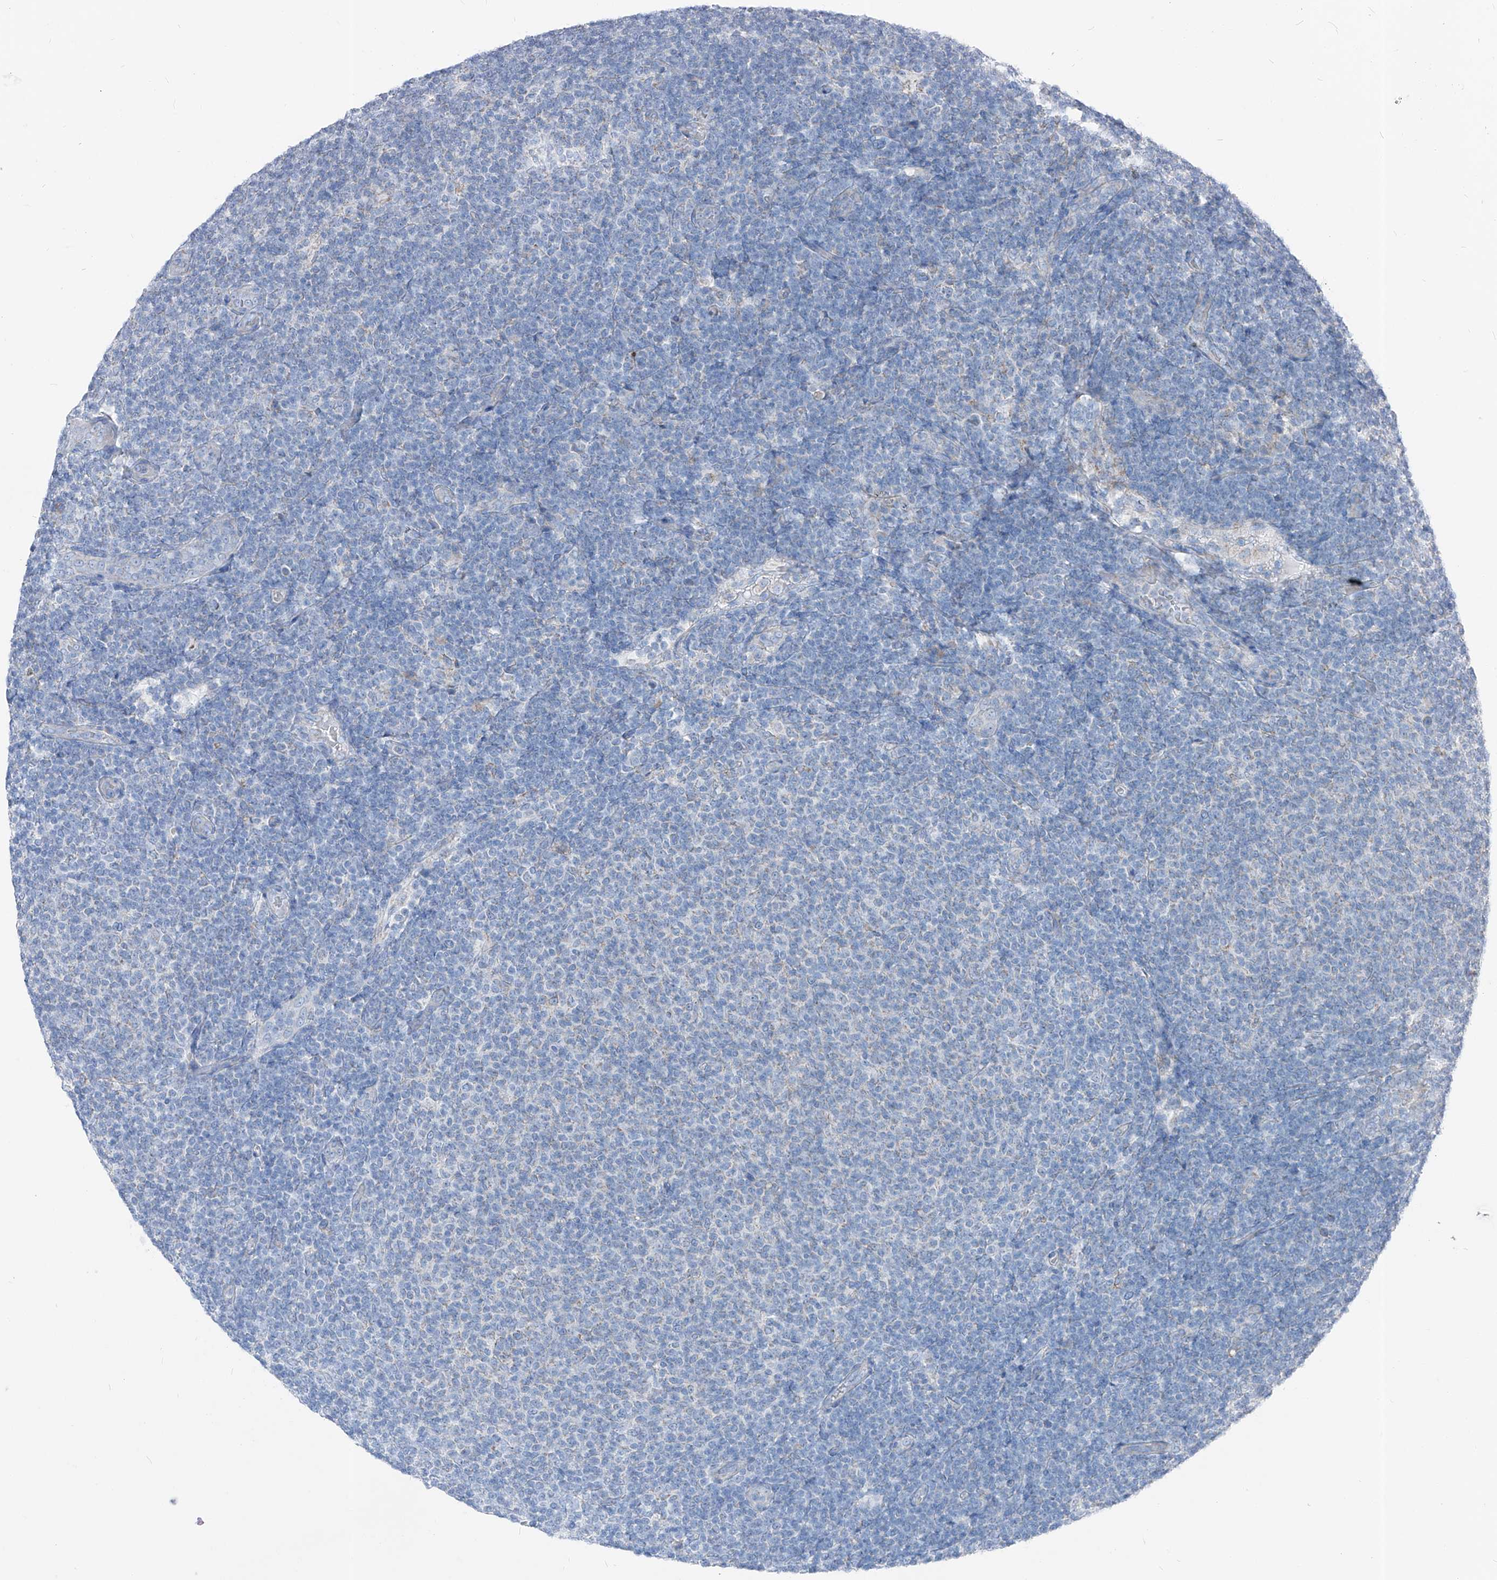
{"staining": {"intensity": "negative", "quantity": "none", "location": "none"}, "tissue": "lymphoma", "cell_type": "Tumor cells", "image_type": "cancer", "snomed": [{"axis": "morphology", "description": "Malignant lymphoma, non-Hodgkin's type, Low grade"}, {"axis": "topography", "description": "Lymph node"}], "caption": "Tumor cells are negative for protein expression in human low-grade malignant lymphoma, non-Hodgkin's type.", "gene": "AGPS", "patient": {"sex": "male", "age": 66}}